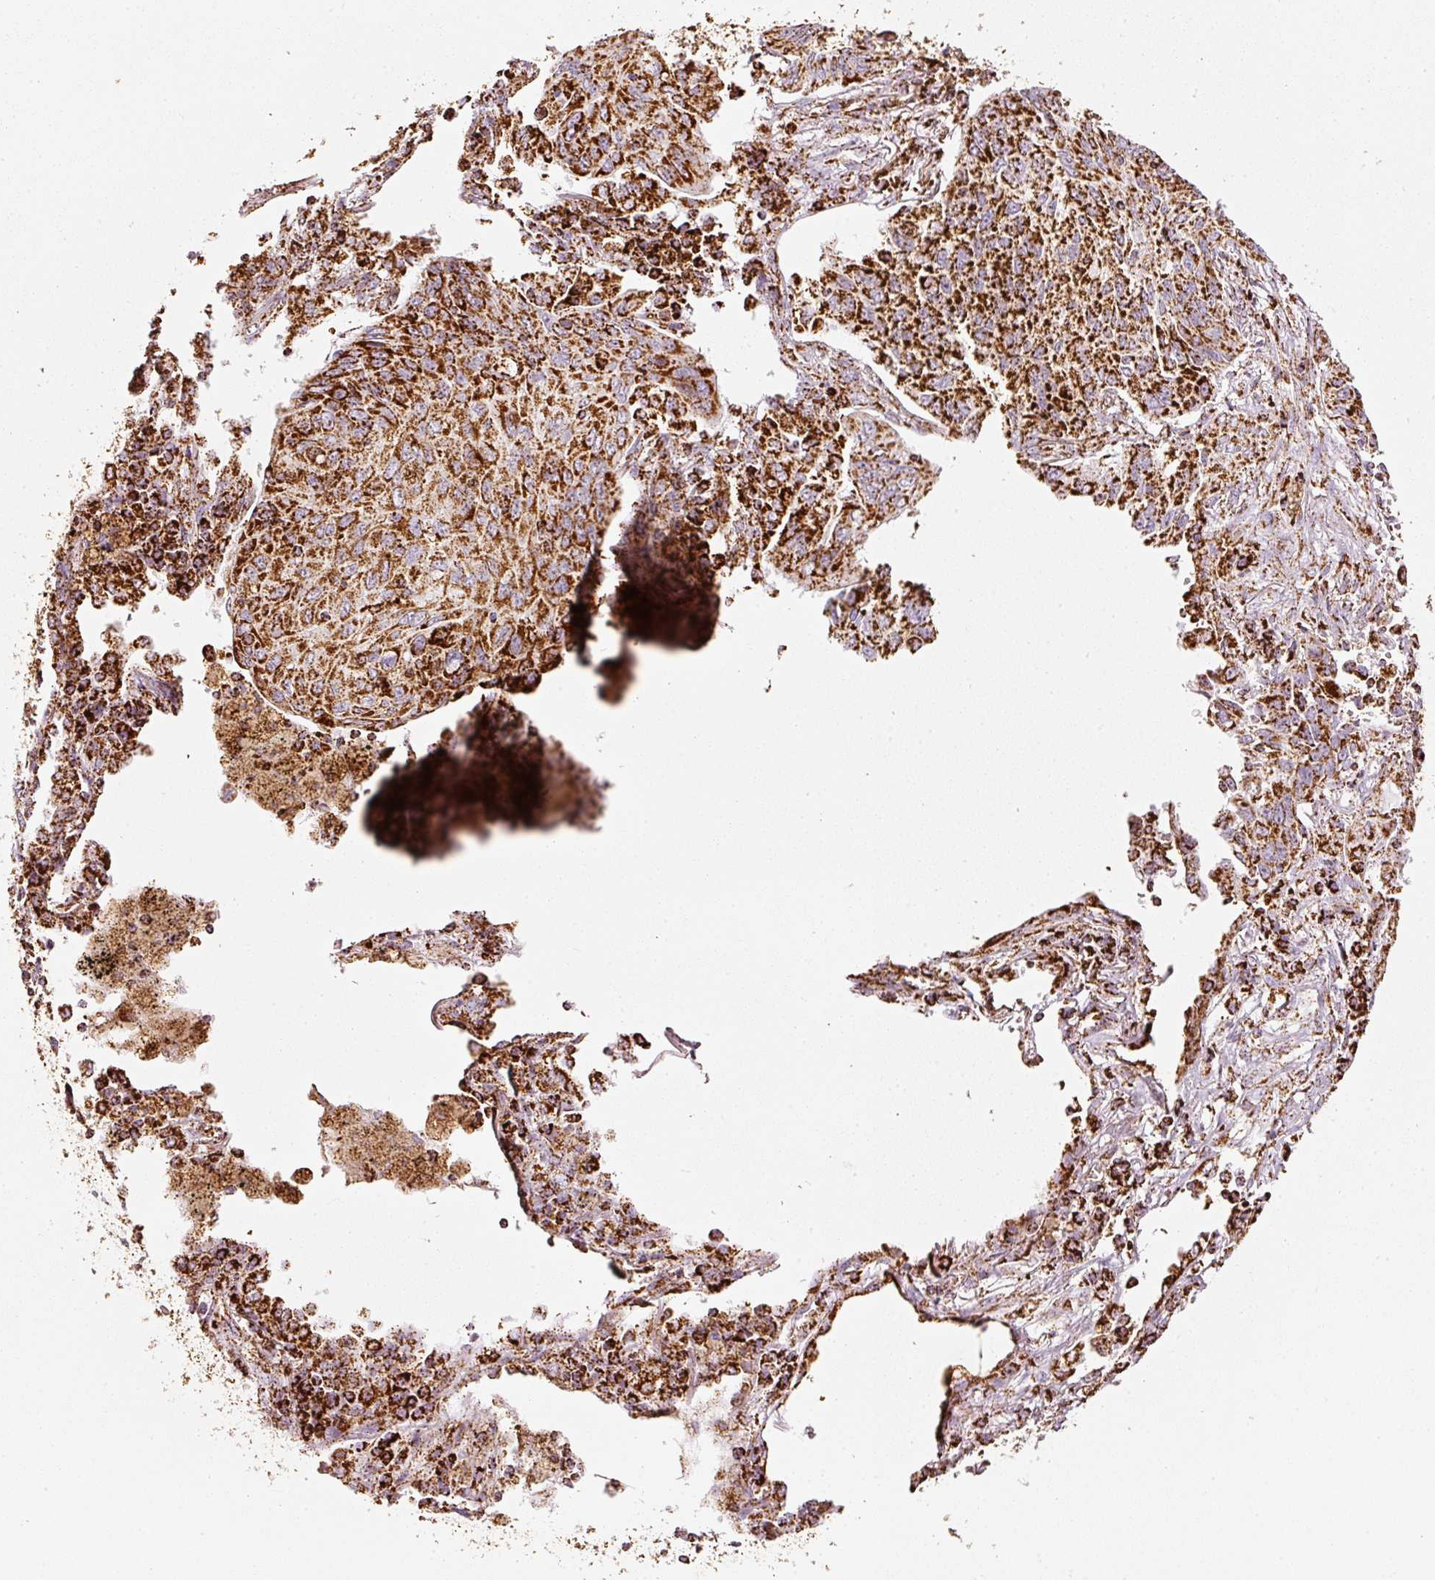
{"staining": {"intensity": "strong", "quantity": ">75%", "location": "cytoplasmic/membranous"}, "tissue": "lung cancer", "cell_type": "Tumor cells", "image_type": "cancer", "snomed": [{"axis": "morphology", "description": "Squamous cell carcinoma, NOS"}, {"axis": "topography", "description": "Lung"}], "caption": "Protein analysis of lung squamous cell carcinoma tissue demonstrates strong cytoplasmic/membranous expression in about >75% of tumor cells.", "gene": "UQCRC1", "patient": {"sex": "female", "age": 66}}